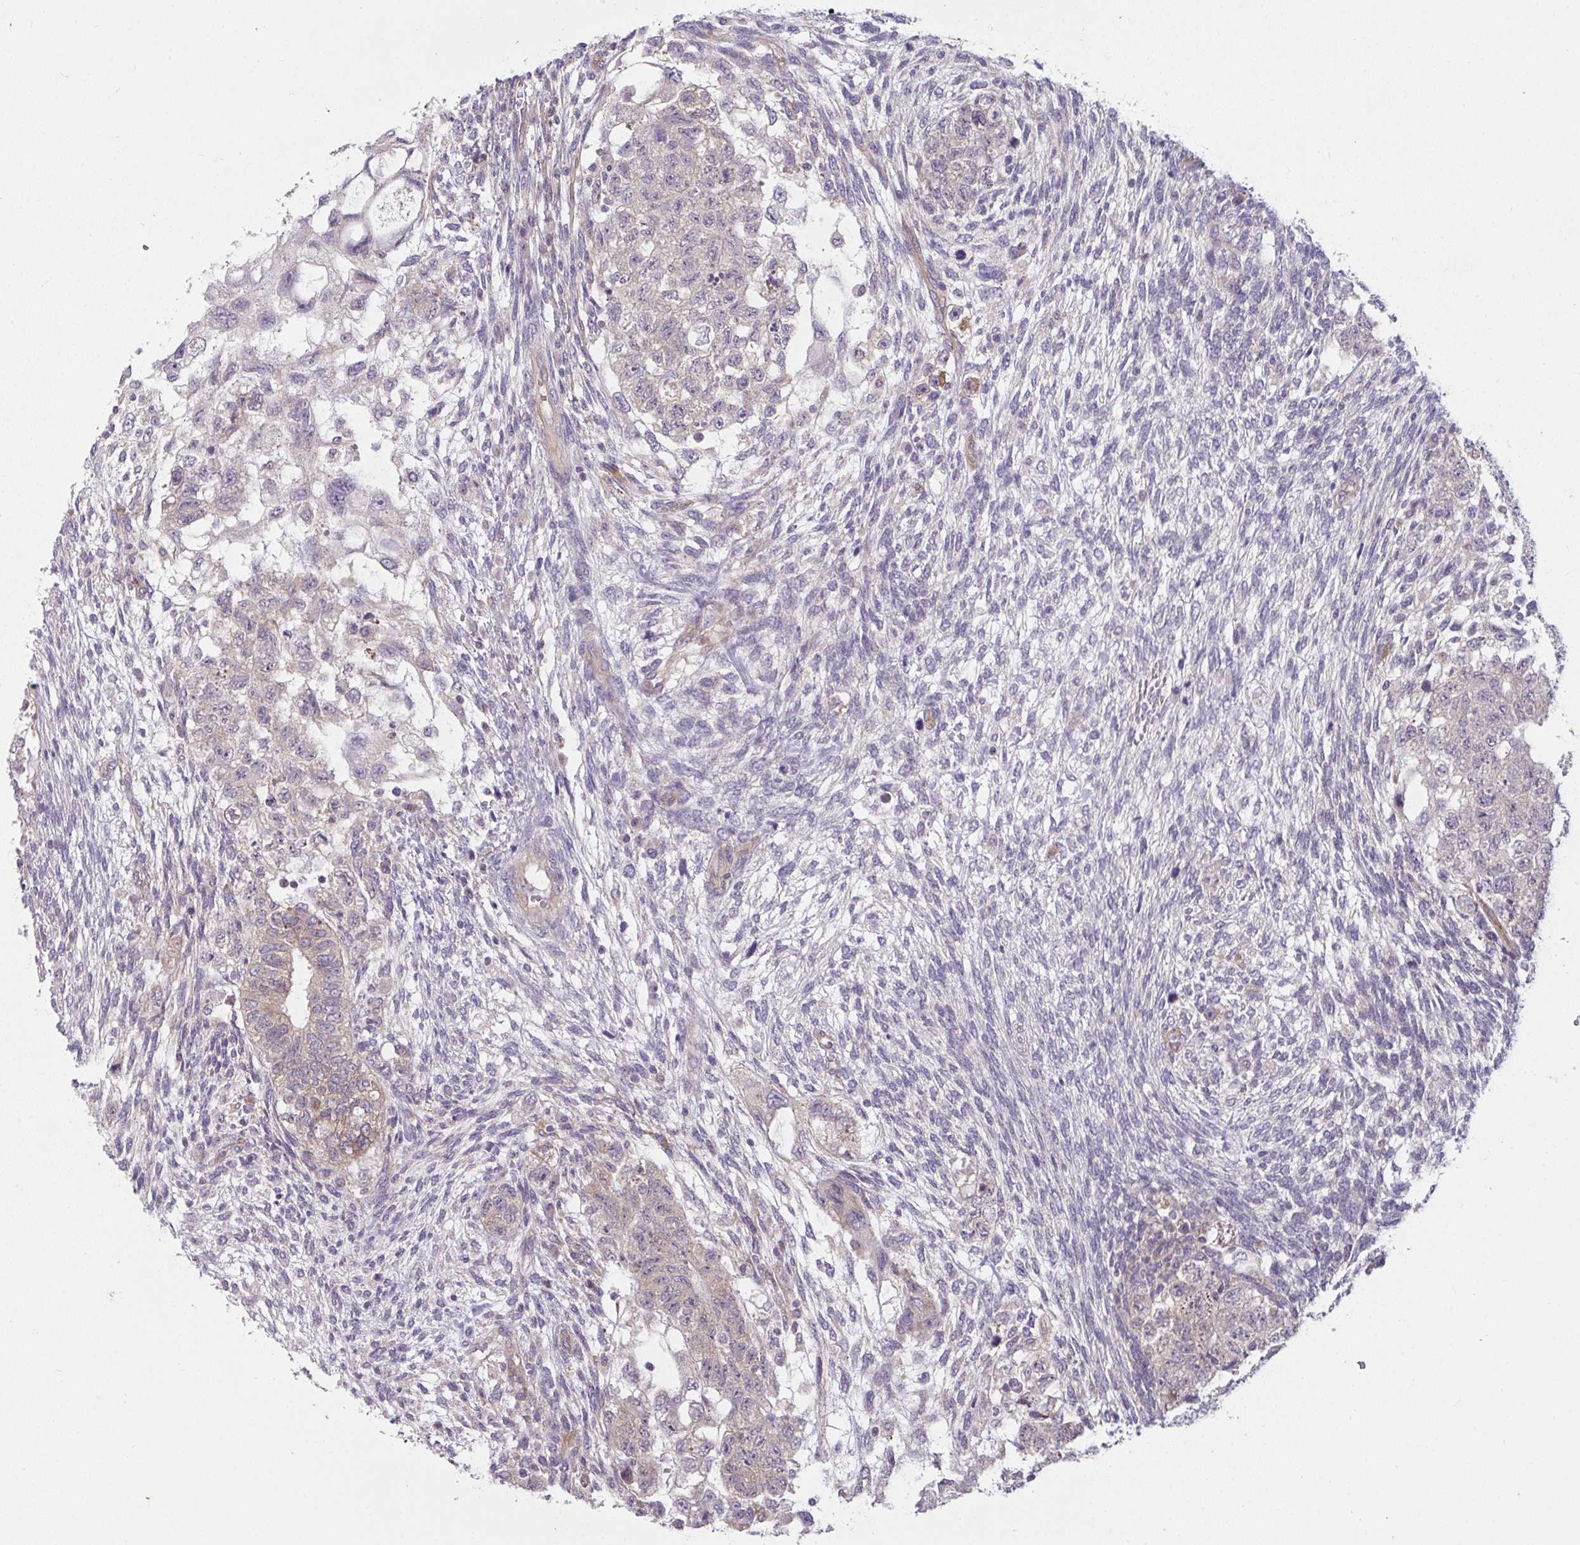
{"staining": {"intensity": "weak", "quantity": "25%-75%", "location": "cytoplasmic/membranous"}, "tissue": "testis cancer", "cell_type": "Tumor cells", "image_type": "cancer", "snomed": [{"axis": "morphology", "description": "Normal tissue, NOS"}, {"axis": "morphology", "description": "Carcinoma, Embryonal, NOS"}, {"axis": "topography", "description": "Testis"}], "caption": "Protein analysis of testis cancer (embryonal carcinoma) tissue reveals weak cytoplasmic/membranous positivity in approximately 25%-75% of tumor cells.", "gene": "CASP9", "patient": {"sex": "male", "age": 36}}